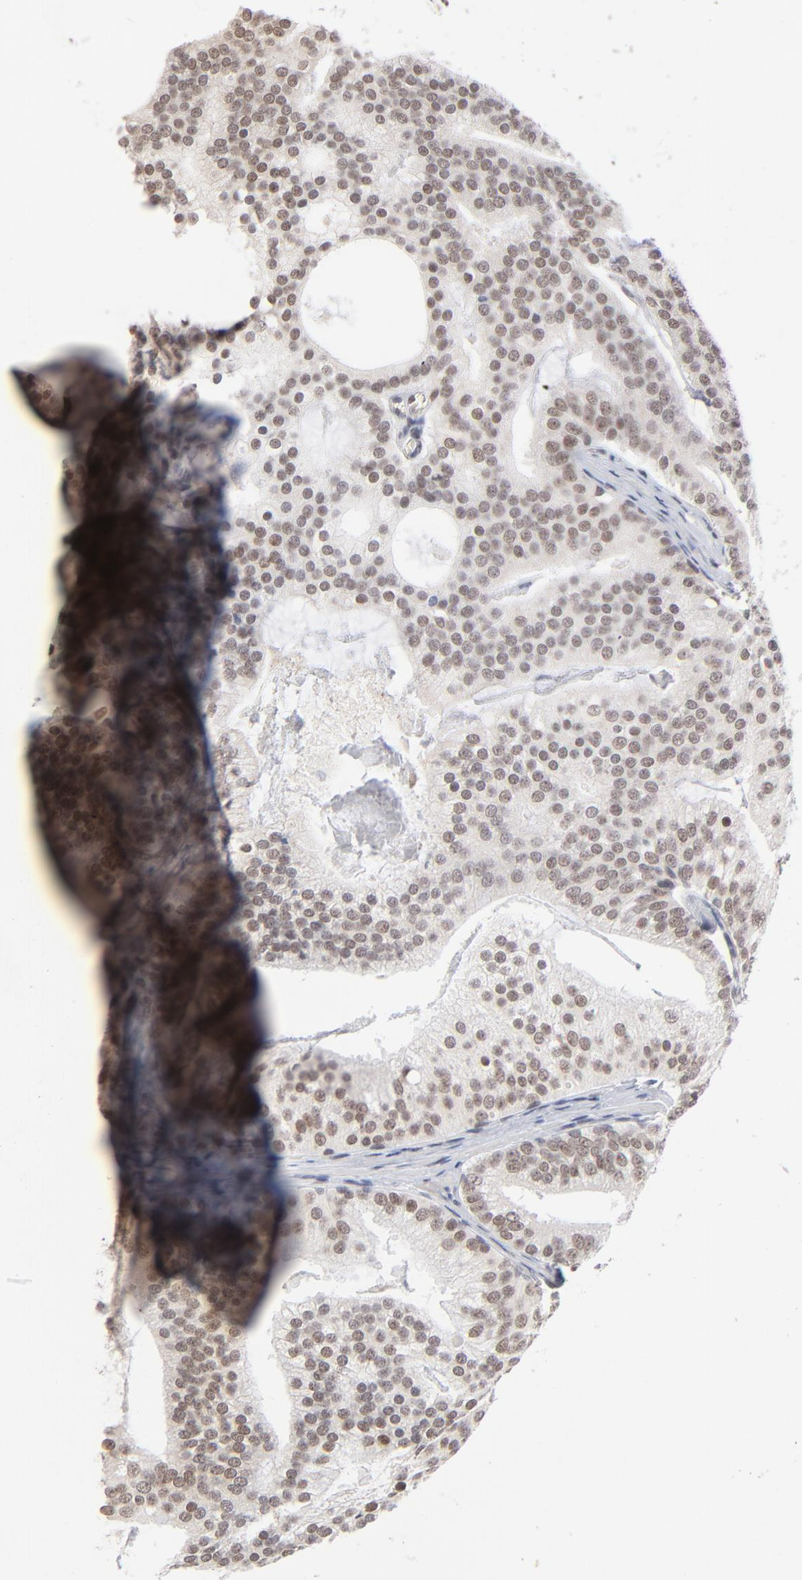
{"staining": {"intensity": "weak", "quantity": "25%-75%", "location": "nuclear"}, "tissue": "prostate cancer", "cell_type": "Tumor cells", "image_type": "cancer", "snomed": [{"axis": "morphology", "description": "Adenocarcinoma, Low grade"}, {"axis": "topography", "description": "Prostate"}], "caption": "This histopathology image demonstrates immunohistochemistry staining of low-grade adenocarcinoma (prostate), with low weak nuclear staining in approximately 25%-75% of tumor cells.", "gene": "MBIP", "patient": {"sex": "male", "age": 58}}